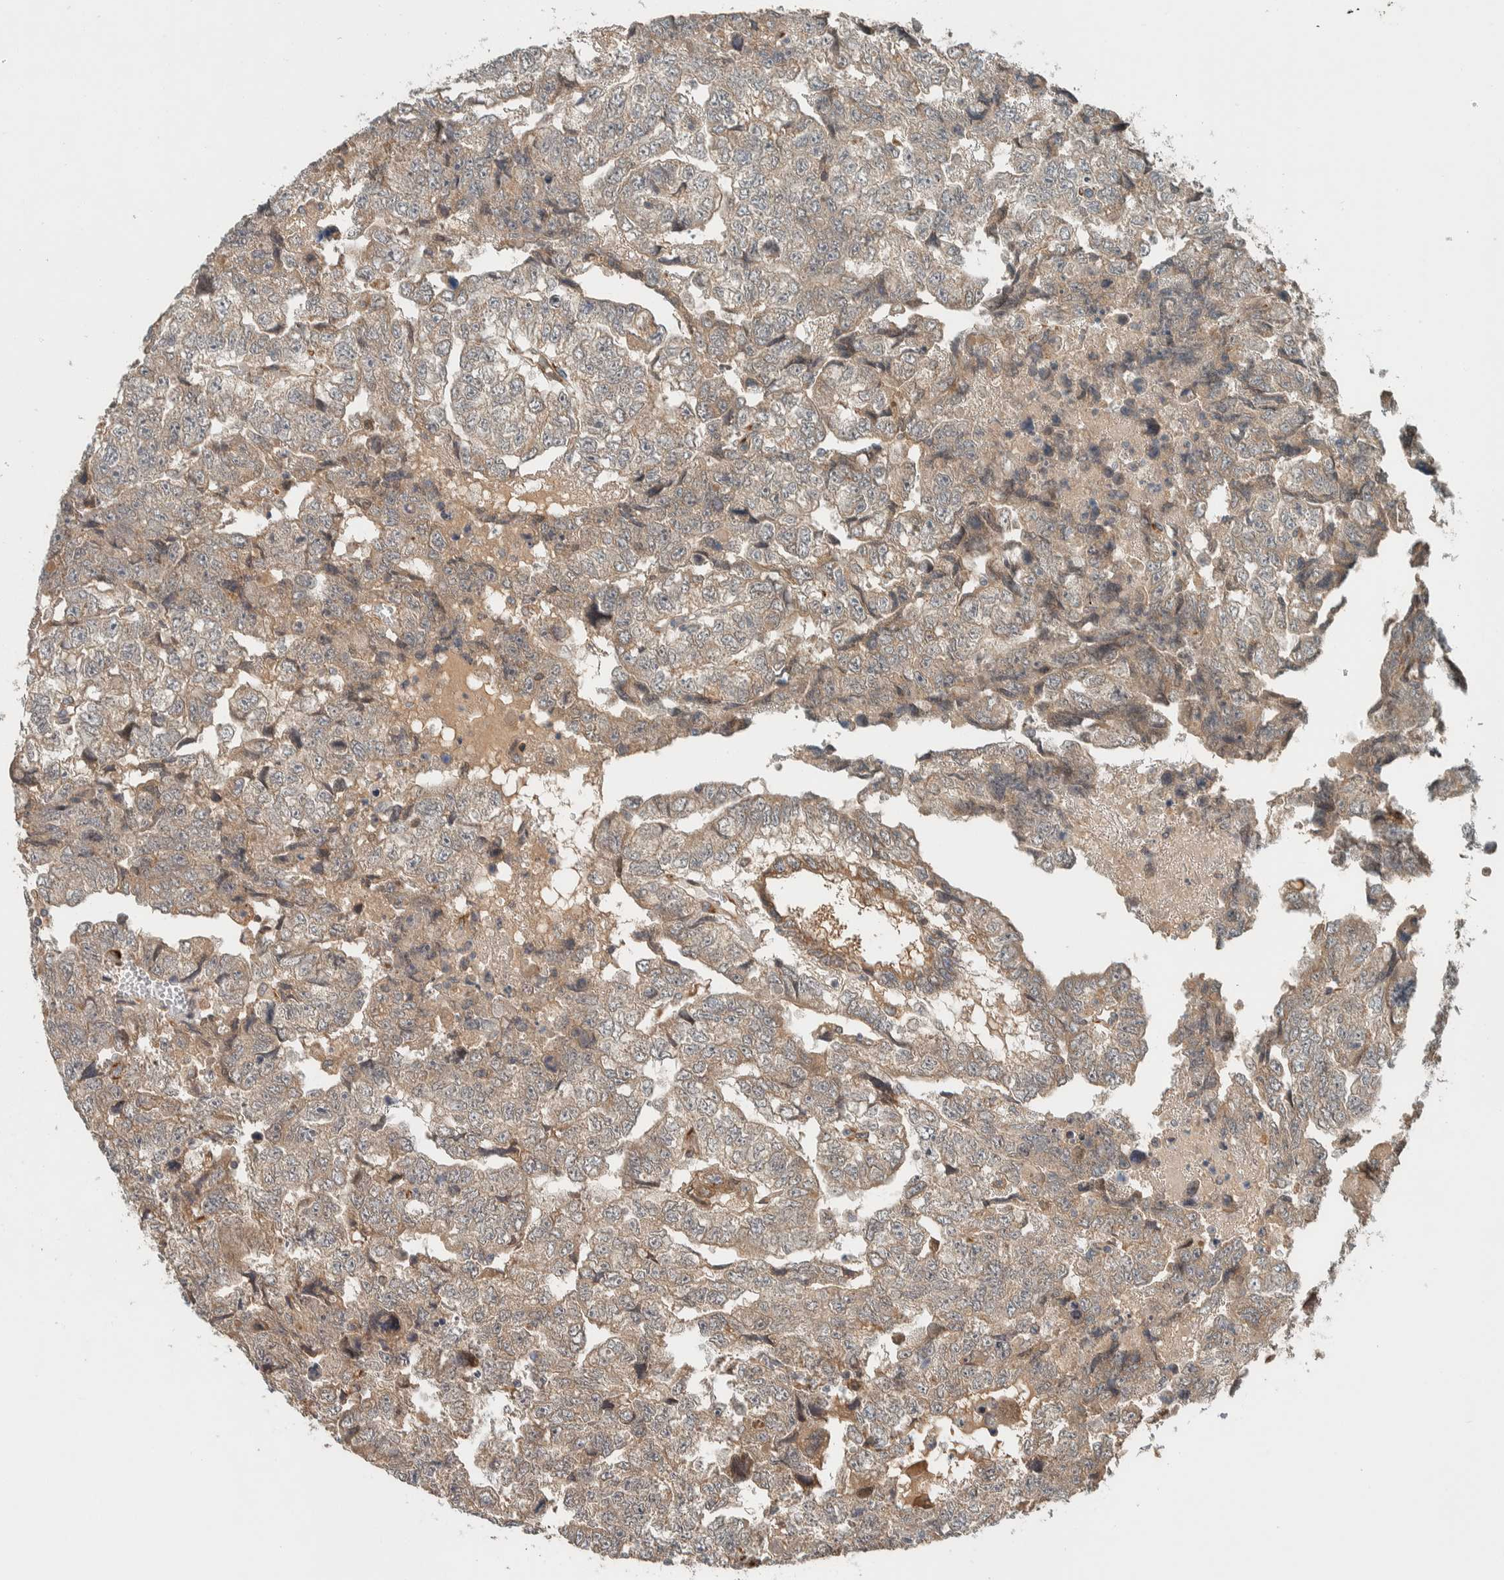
{"staining": {"intensity": "weak", "quantity": "25%-75%", "location": "cytoplasmic/membranous"}, "tissue": "testis cancer", "cell_type": "Tumor cells", "image_type": "cancer", "snomed": [{"axis": "morphology", "description": "Carcinoma, Embryonal, NOS"}, {"axis": "topography", "description": "Testis"}], "caption": "This histopathology image exhibits testis cancer stained with immunohistochemistry to label a protein in brown. The cytoplasmic/membranous of tumor cells show weak positivity for the protein. Nuclei are counter-stained blue.", "gene": "CTBP2", "patient": {"sex": "male", "age": 36}}